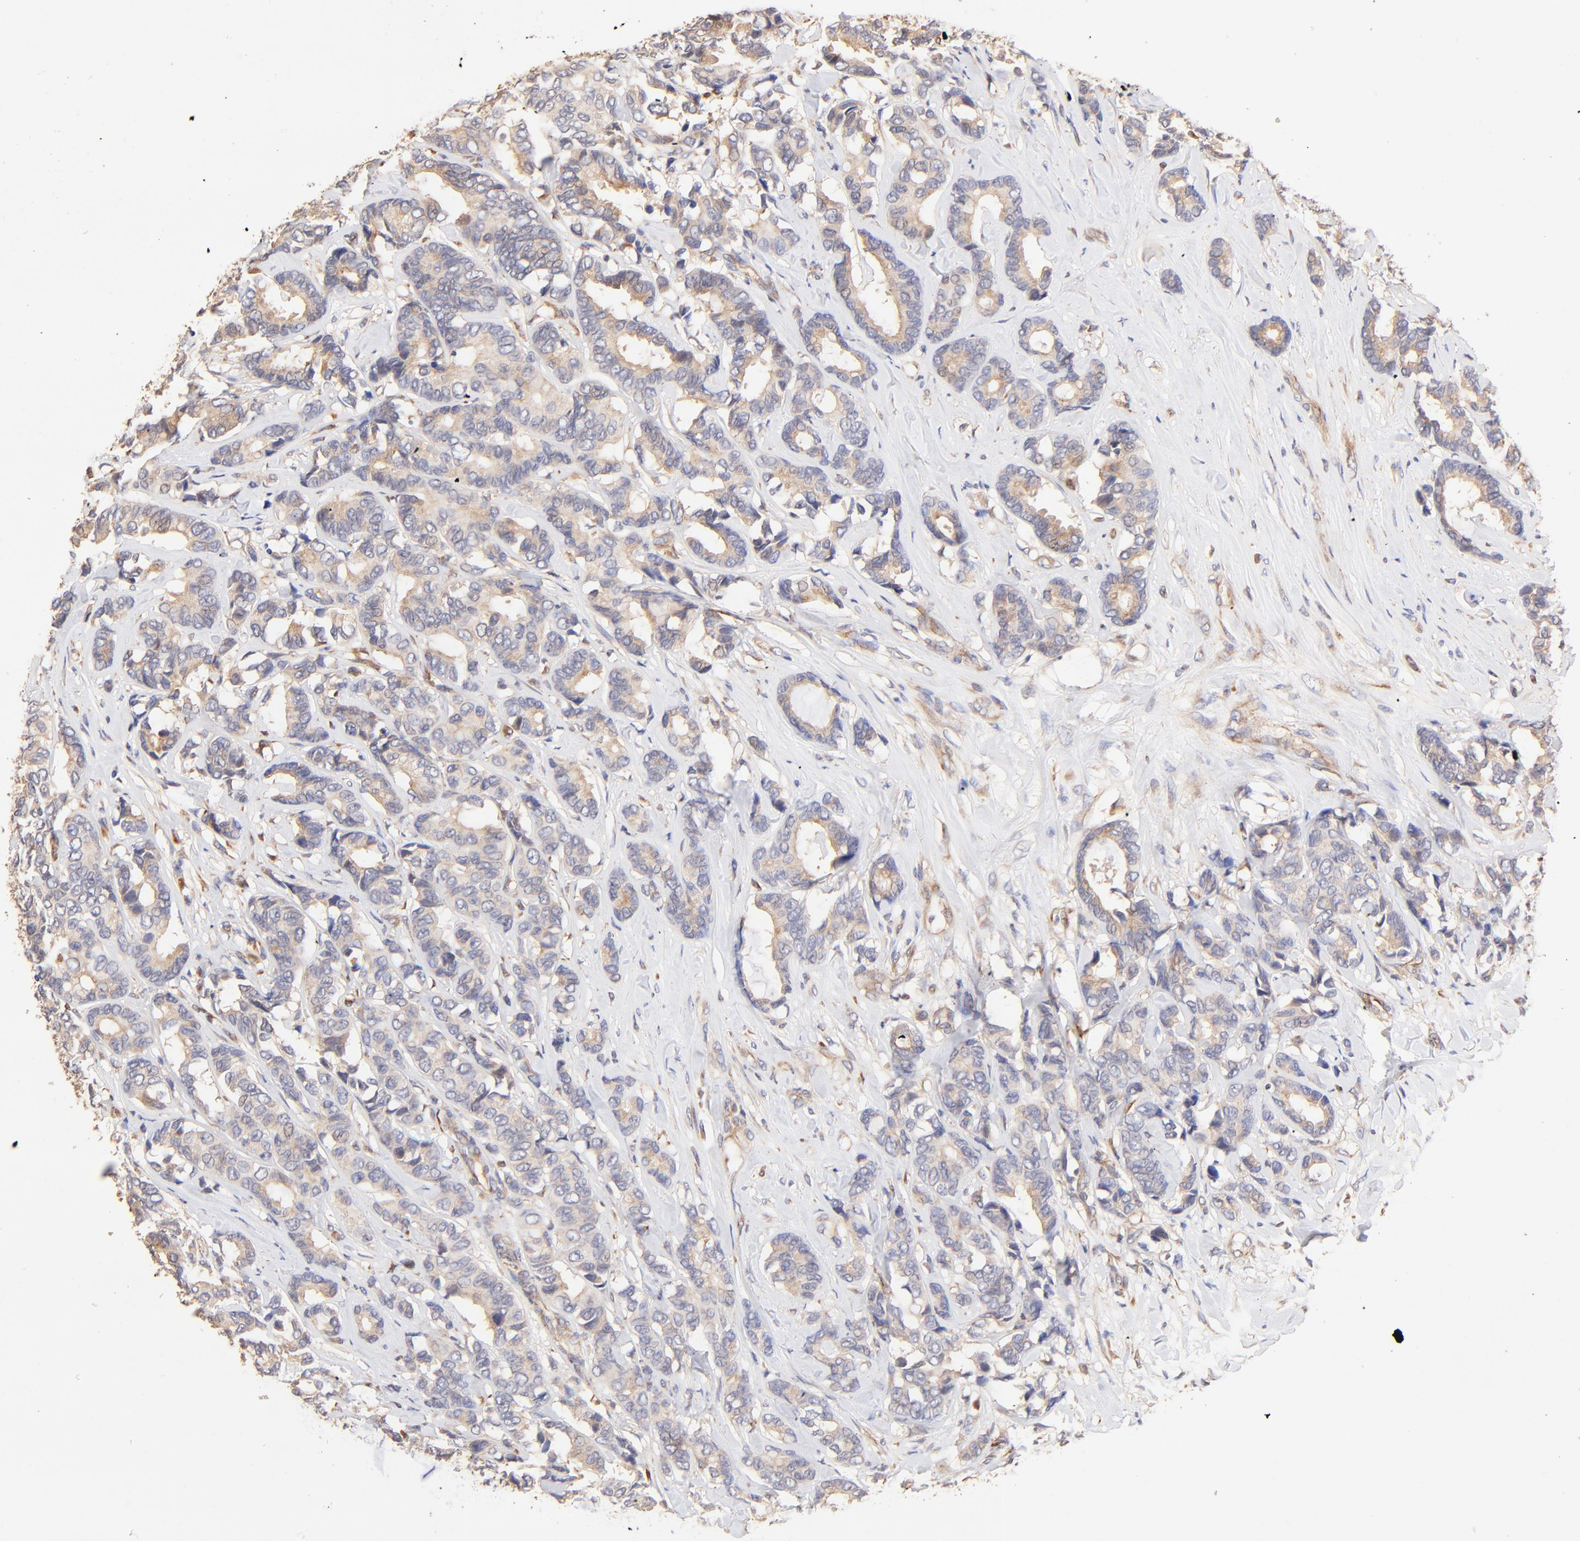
{"staining": {"intensity": "weak", "quantity": ">75%", "location": "cytoplasmic/membranous"}, "tissue": "breast cancer", "cell_type": "Tumor cells", "image_type": "cancer", "snomed": [{"axis": "morphology", "description": "Duct carcinoma"}, {"axis": "topography", "description": "Breast"}], "caption": "Immunohistochemical staining of human breast intraductal carcinoma exhibits weak cytoplasmic/membranous protein staining in approximately >75% of tumor cells.", "gene": "TNFAIP3", "patient": {"sex": "female", "age": 87}}